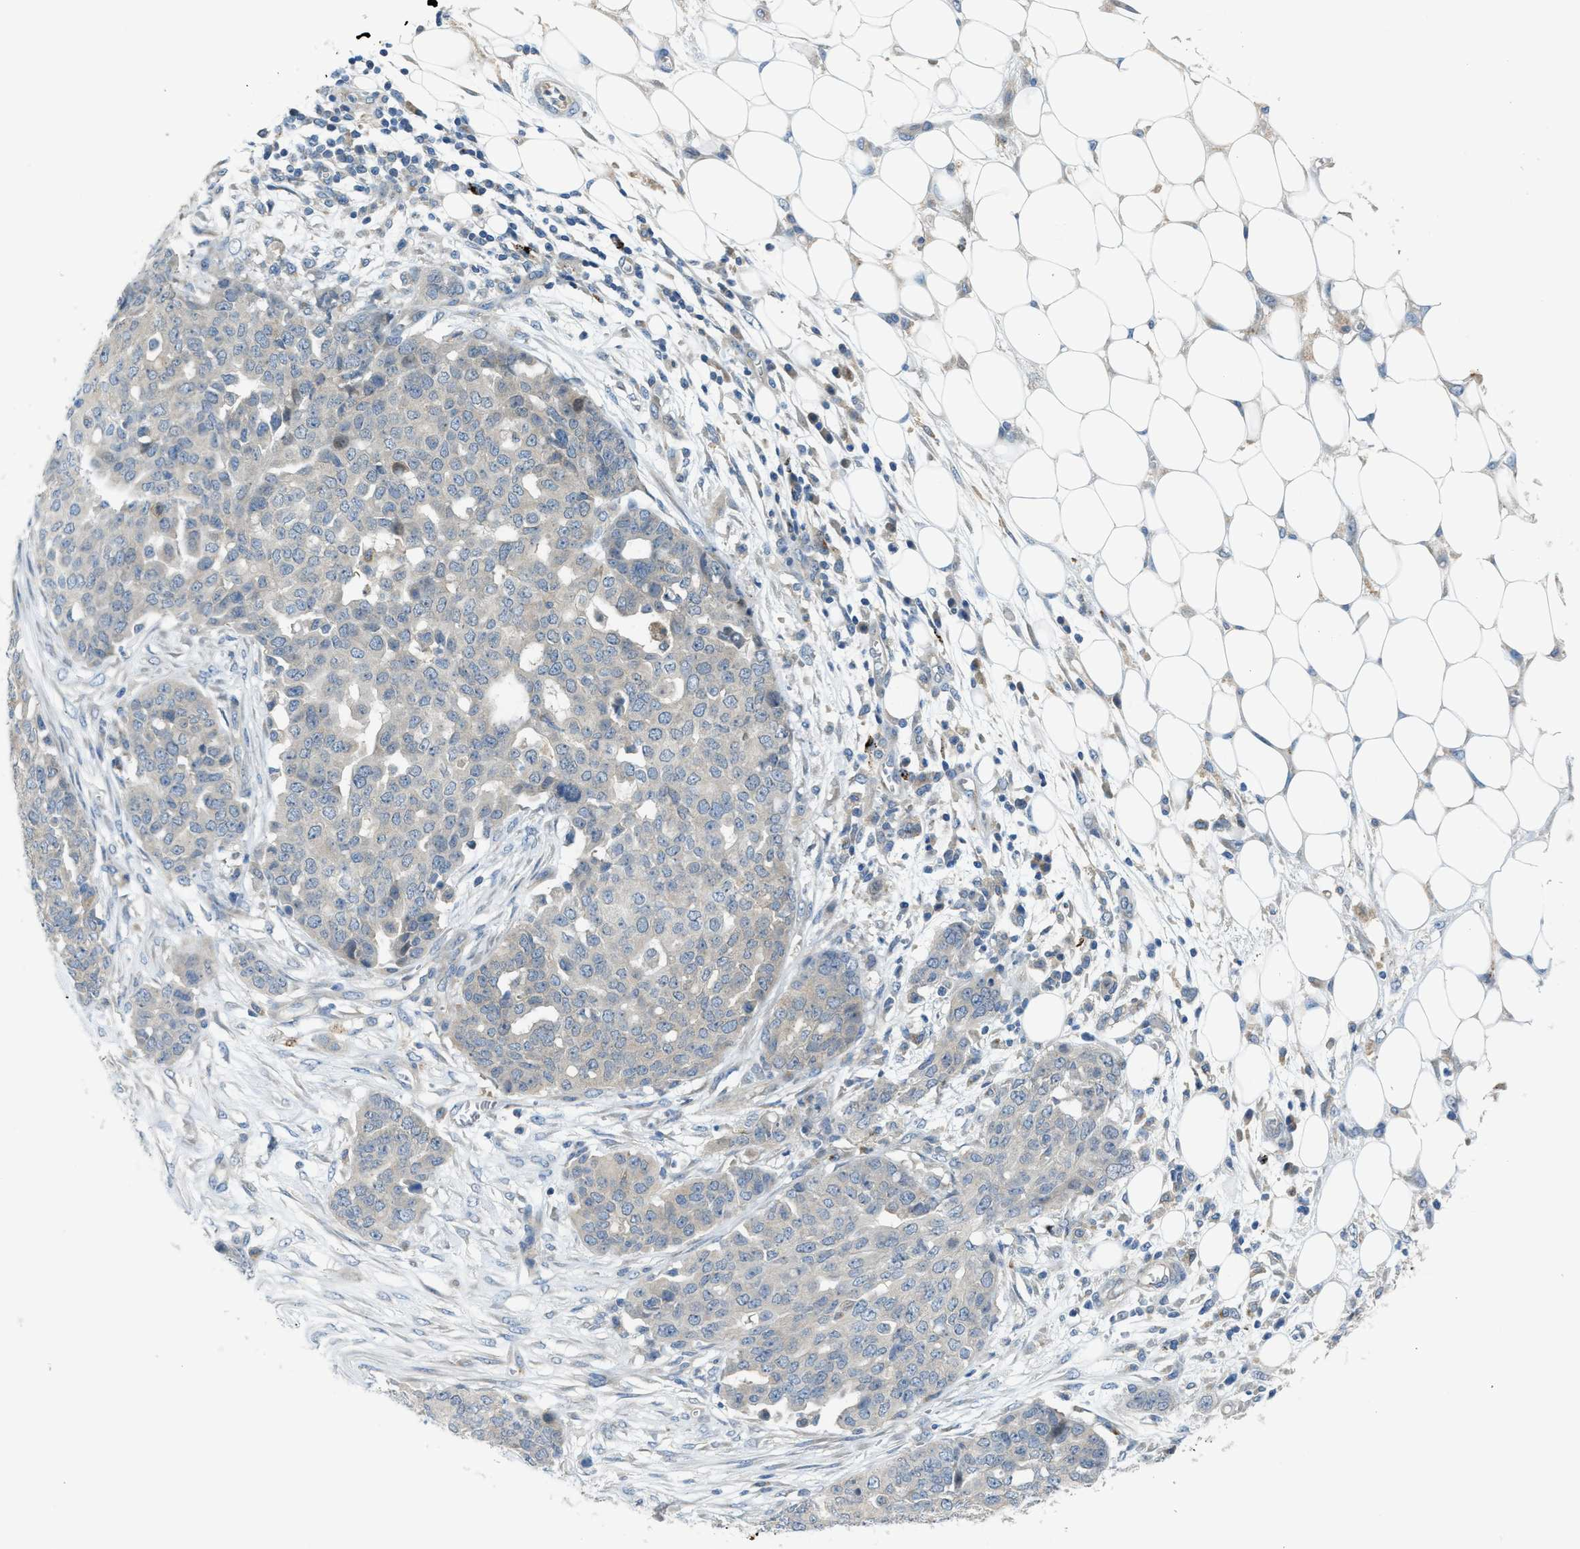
{"staining": {"intensity": "negative", "quantity": "none", "location": "none"}, "tissue": "ovarian cancer", "cell_type": "Tumor cells", "image_type": "cancer", "snomed": [{"axis": "morphology", "description": "Cystadenocarcinoma, serous, NOS"}, {"axis": "topography", "description": "Soft tissue"}, {"axis": "topography", "description": "Ovary"}], "caption": "Micrograph shows no significant protein positivity in tumor cells of serous cystadenocarcinoma (ovarian).", "gene": "KLHDC10", "patient": {"sex": "female", "age": 57}}